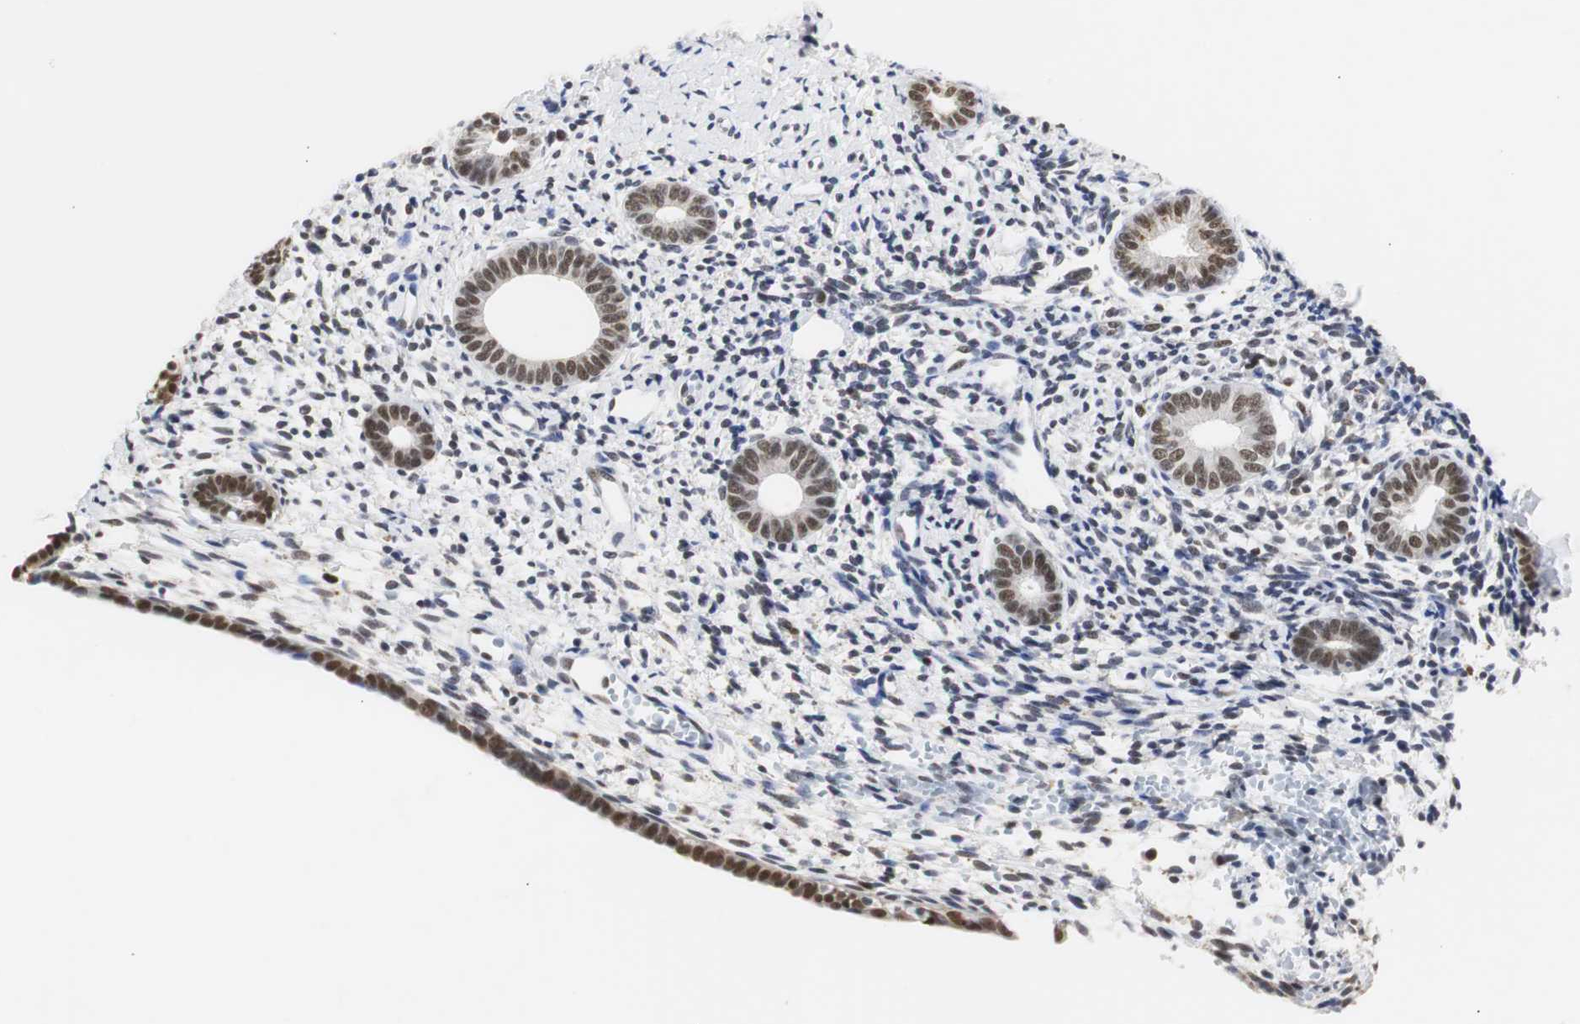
{"staining": {"intensity": "weak", "quantity": "<25%", "location": "nuclear"}, "tissue": "endometrium", "cell_type": "Cells in endometrial stroma", "image_type": "normal", "snomed": [{"axis": "morphology", "description": "Normal tissue, NOS"}, {"axis": "topography", "description": "Endometrium"}], "caption": "Cells in endometrial stroma are negative for protein expression in normal human endometrium. Nuclei are stained in blue.", "gene": "ZFC3H1", "patient": {"sex": "female", "age": 71}}